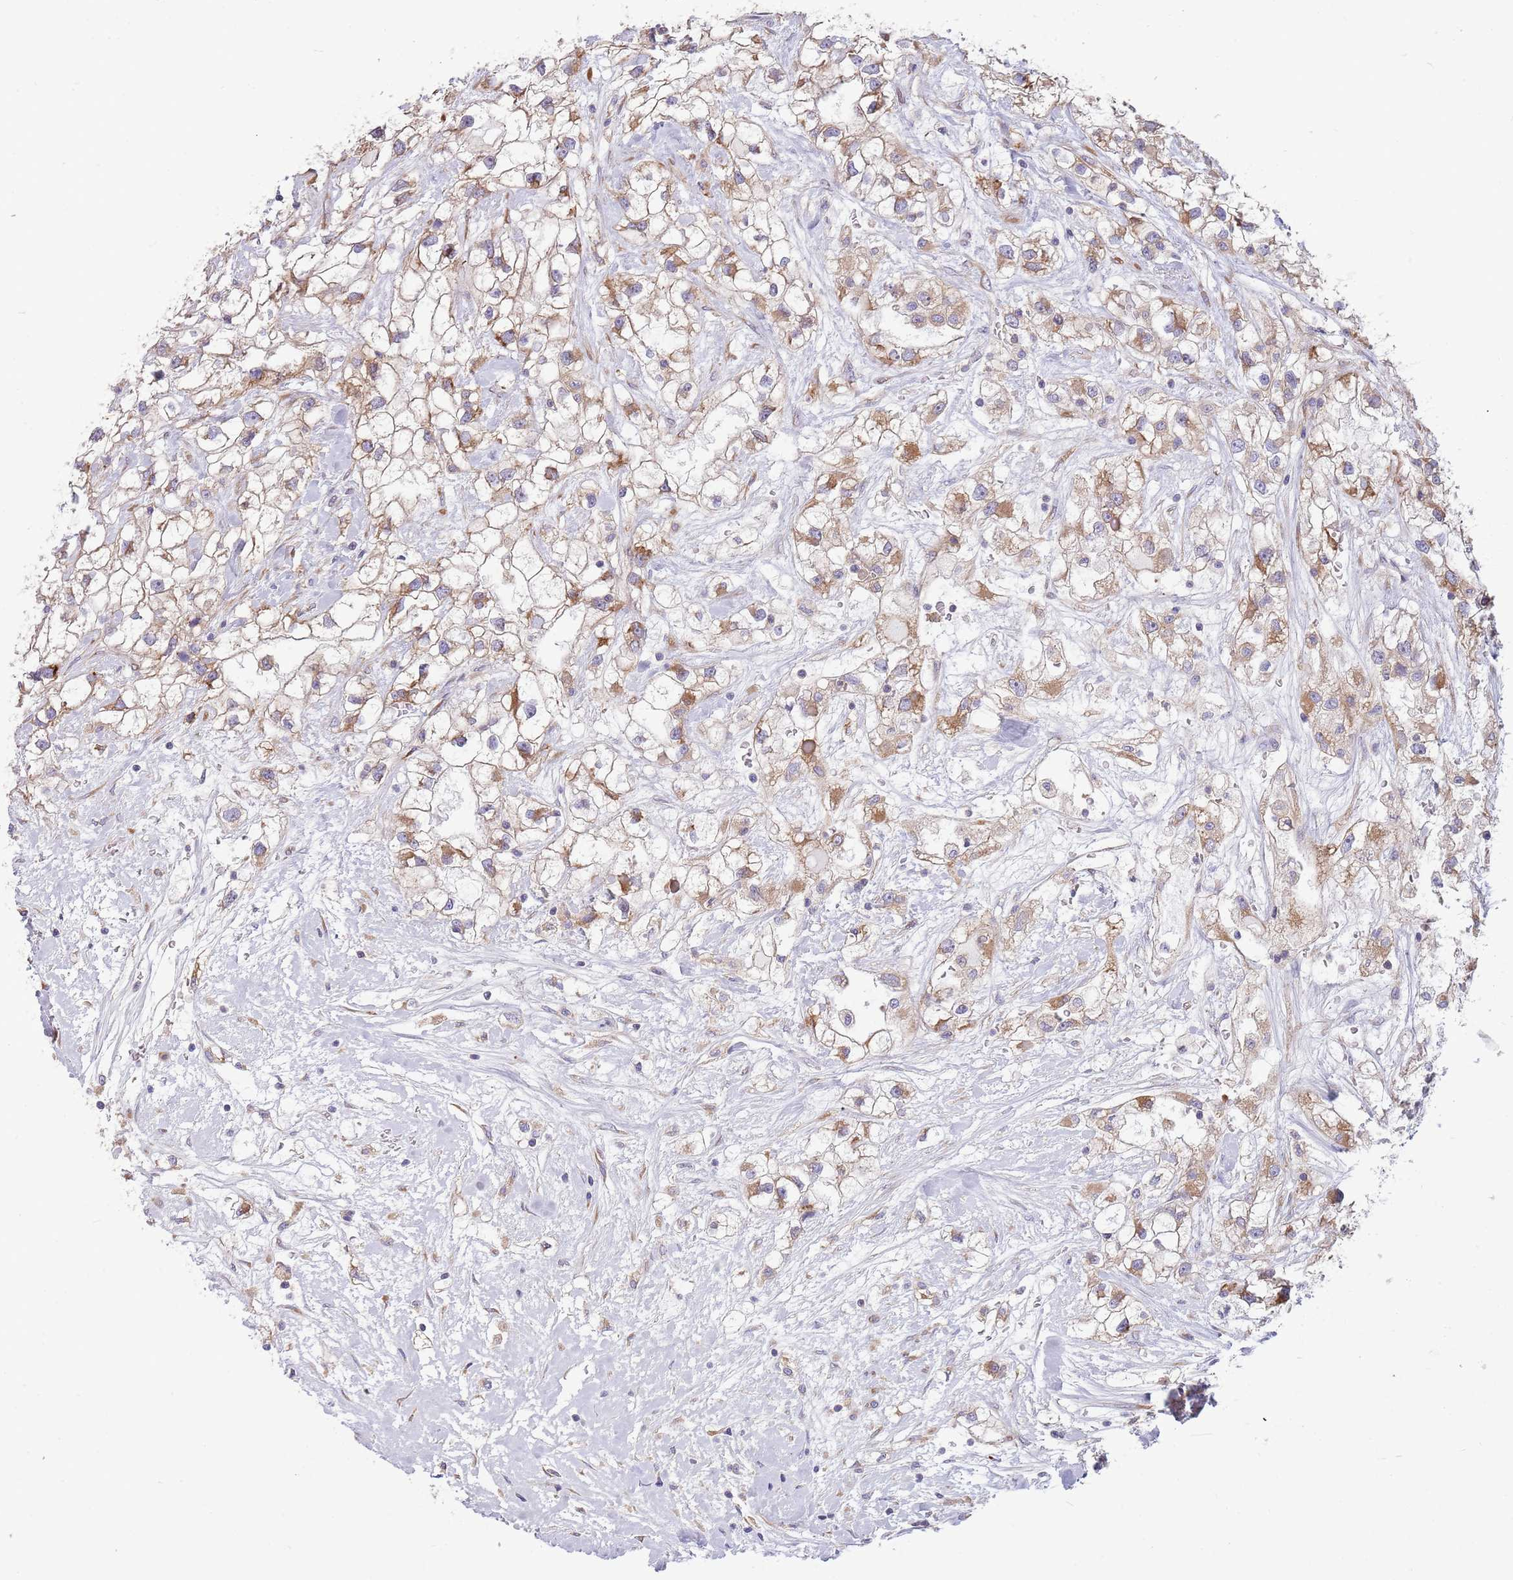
{"staining": {"intensity": "moderate", "quantity": "25%-75%", "location": "cytoplasmic/membranous"}, "tissue": "renal cancer", "cell_type": "Tumor cells", "image_type": "cancer", "snomed": [{"axis": "morphology", "description": "Adenocarcinoma, NOS"}, {"axis": "topography", "description": "Kidney"}], "caption": "A medium amount of moderate cytoplasmic/membranous staining is present in approximately 25%-75% of tumor cells in renal cancer (adenocarcinoma) tissue. (DAB (3,3'-diaminobenzidine) = brown stain, brightfield microscopy at high magnification).", "gene": "ARMCX6", "patient": {"sex": "male", "age": 59}}